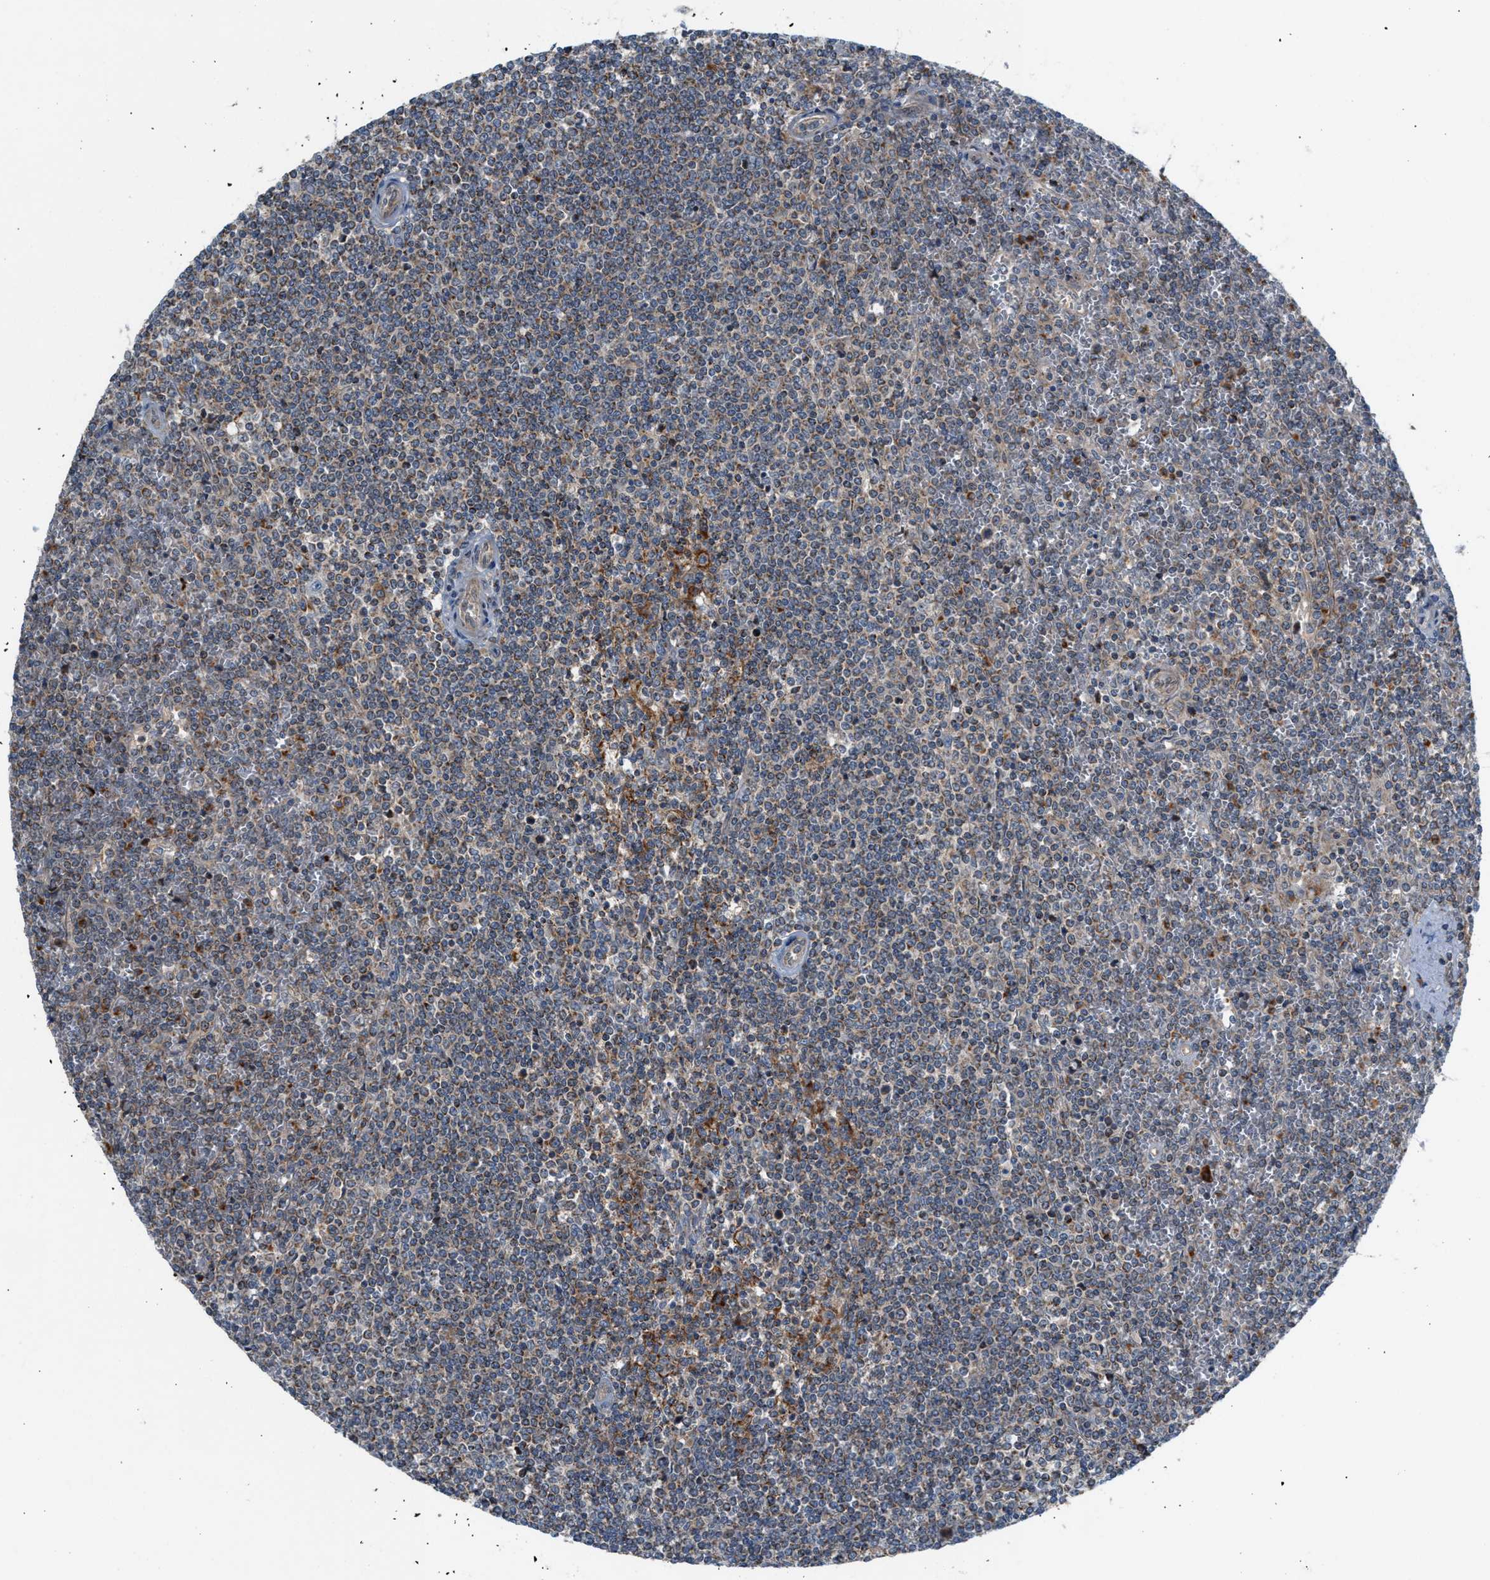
{"staining": {"intensity": "moderate", "quantity": "<25%", "location": "cytoplasmic/membranous"}, "tissue": "lymphoma", "cell_type": "Tumor cells", "image_type": "cancer", "snomed": [{"axis": "morphology", "description": "Malignant lymphoma, non-Hodgkin's type, Low grade"}, {"axis": "topography", "description": "Spleen"}], "caption": "This is an image of IHC staining of lymphoma, which shows moderate expression in the cytoplasmic/membranous of tumor cells.", "gene": "PDCL", "patient": {"sex": "female", "age": 19}}